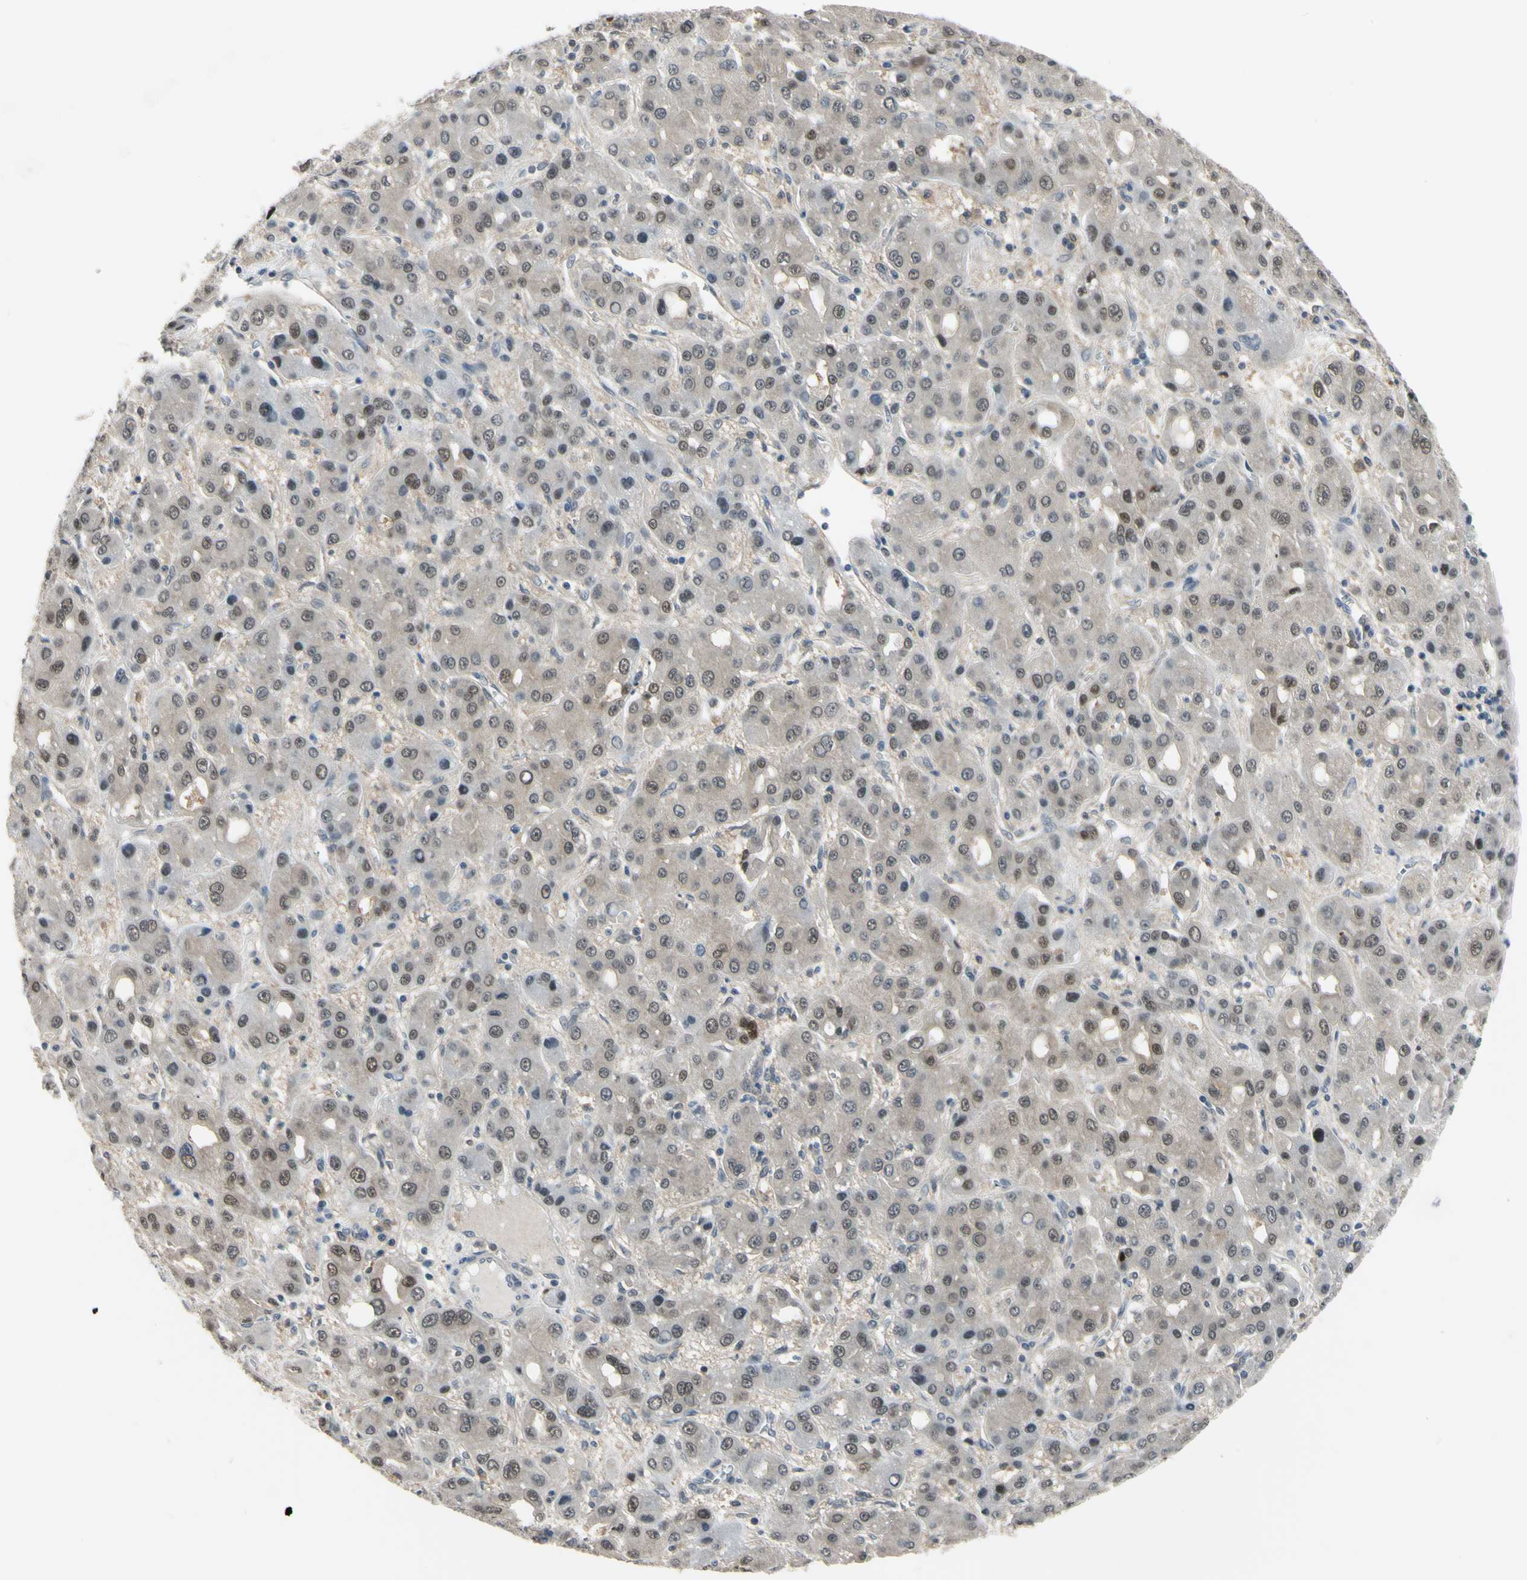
{"staining": {"intensity": "weak", "quantity": ">75%", "location": "nuclear"}, "tissue": "liver cancer", "cell_type": "Tumor cells", "image_type": "cancer", "snomed": [{"axis": "morphology", "description": "Carcinoma, Hepatocellular, NOS"}, {"axis": "topography", "description": "Liver"}], "caption": "Liver hepatocellular carcinoma tissue exhibits weak nuclear expression in about >75% of tumor cells, visualized by immunohistochemistry.", "gene": "HSPA4", "patient": {"sex": "male", "age": 55}}